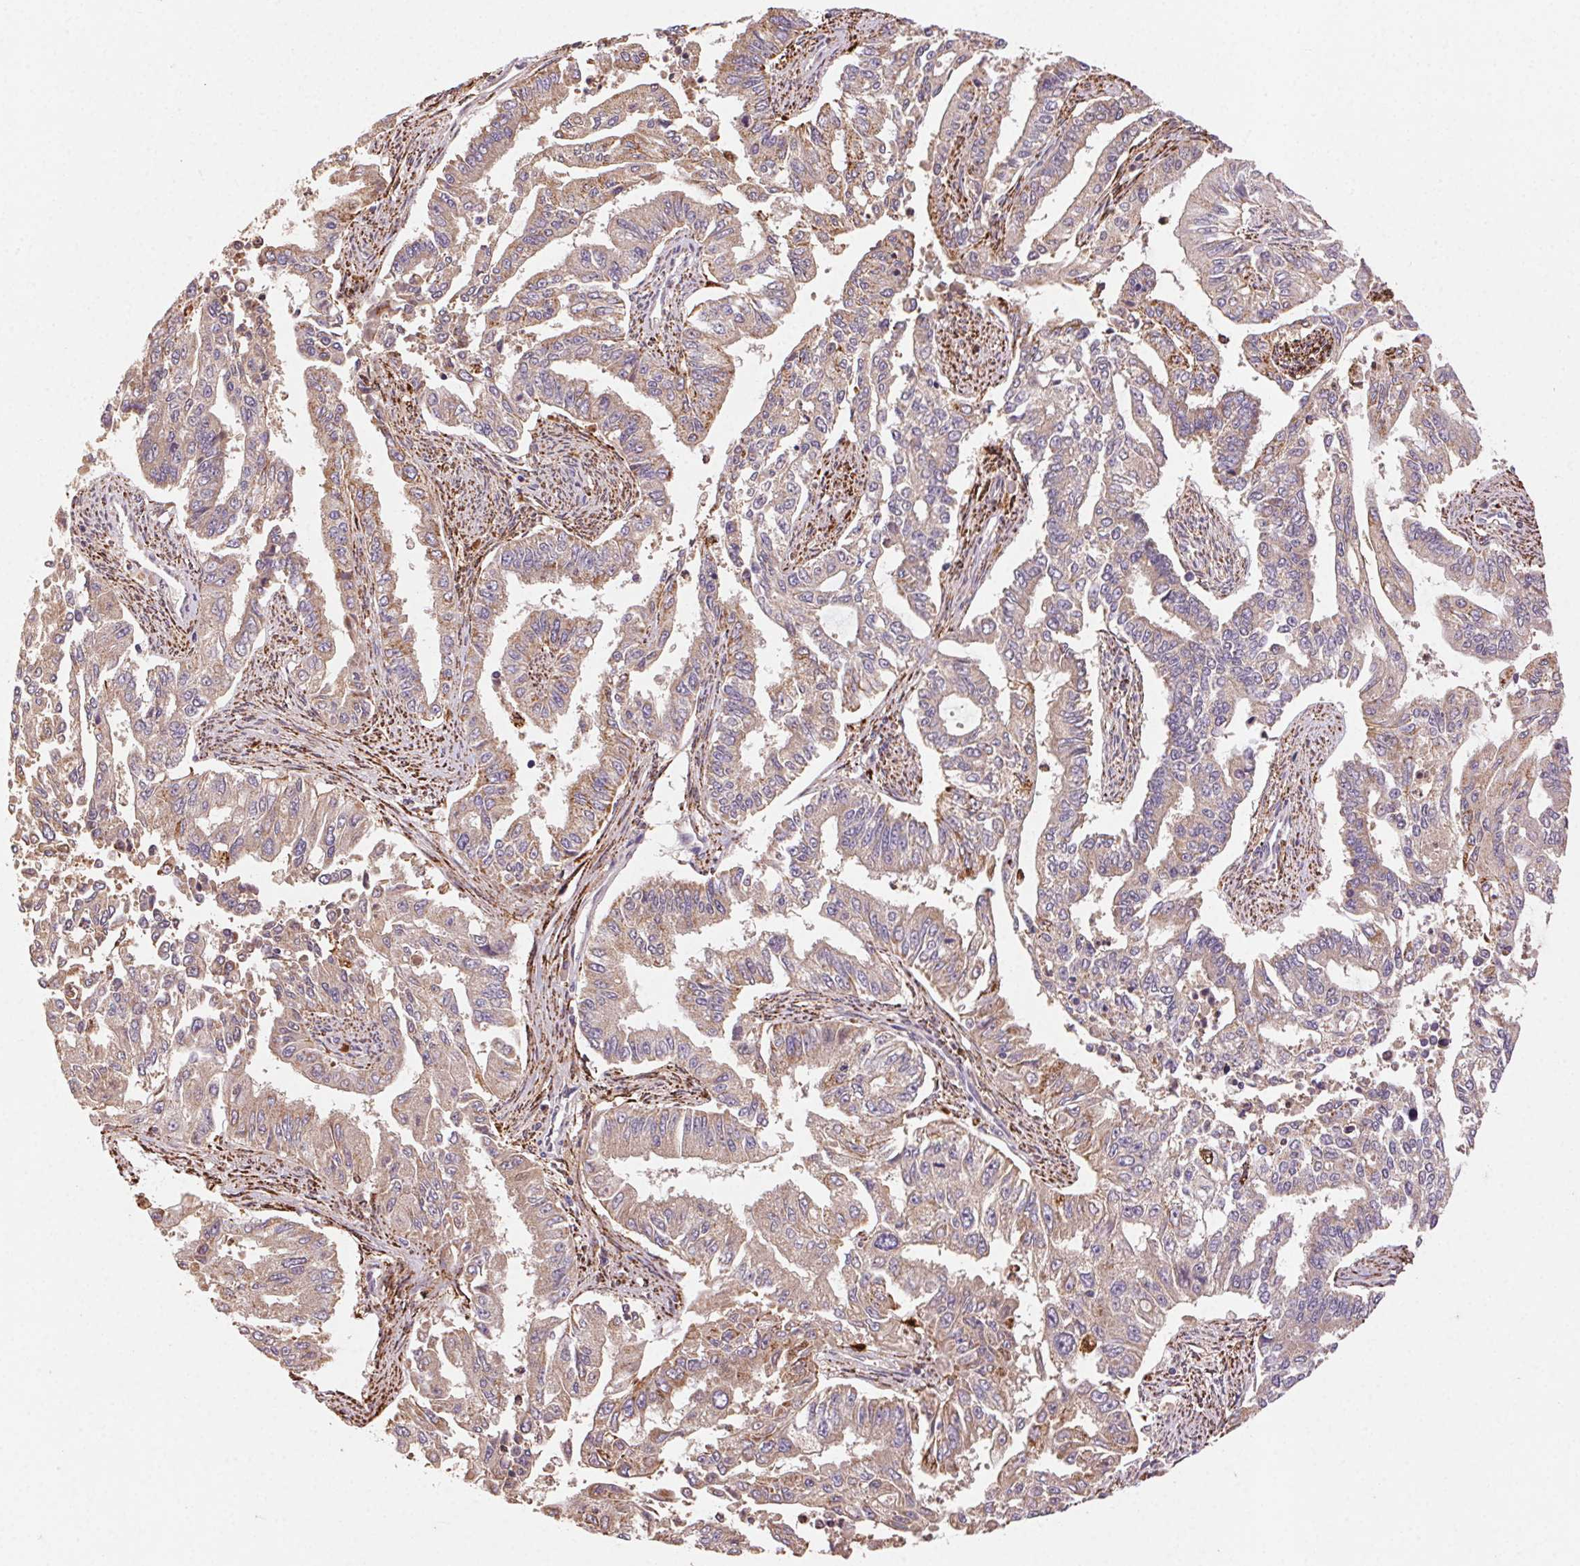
{"staining": {"intensity": "weak", "quantity": ">75%", "location": "cytoplasmic/membranous"}, "tissue": "endometrial cancer", "cell_type": "Tumor cells", "image_type": "cancer", "snomed": [{"axis": "morphology", "description": "Adenocarcinoma, NOS"}, {"axis": "topography", "description": "Uterus"}], "caption": "Immunohistochemistry histopathology image of human endometrial cancer (adenocarcinoma) stained for a protein (brown), which exhibits low levels of weak cytoplasmic/membranous staining in approximately >75% of tumor cells.", "gene": "FNBP1L", "patient": {"sex": "female", "age": 59}}